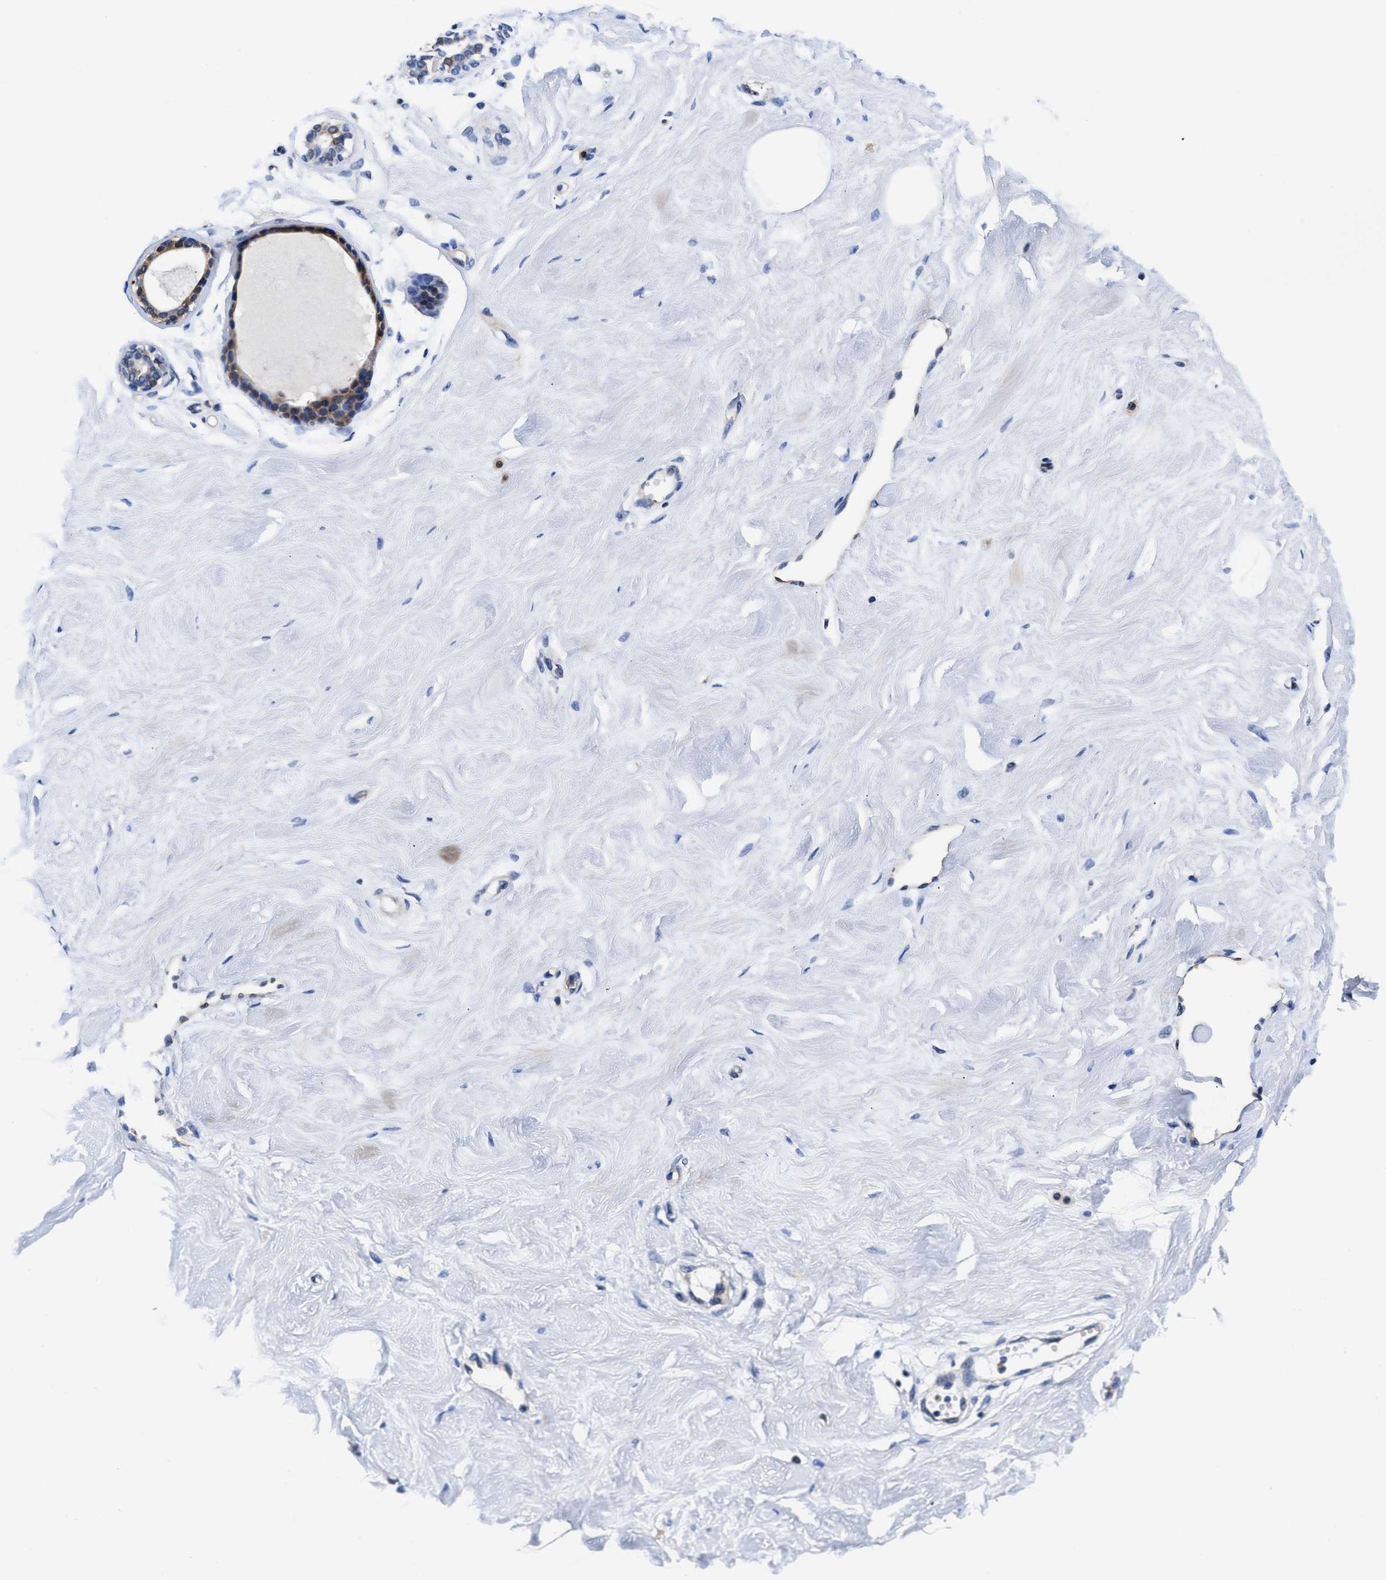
{"staining": {"intensity": "negative", "quantity": "none", "location": "none"}, "tissue": "breast", "cell_type": "Adipocytes", "image_type": "normal", "snomed": [{"axis": "morphology", "description": "Normal tissue, NOS"}, {"axis": "topography", "description": "Breast"}], "caption": "The IHC photomicrograph has no significant positivity in adipocytes of breast.", "gene": "ACLY", "patient": {"sex": "female", "age": 23}}